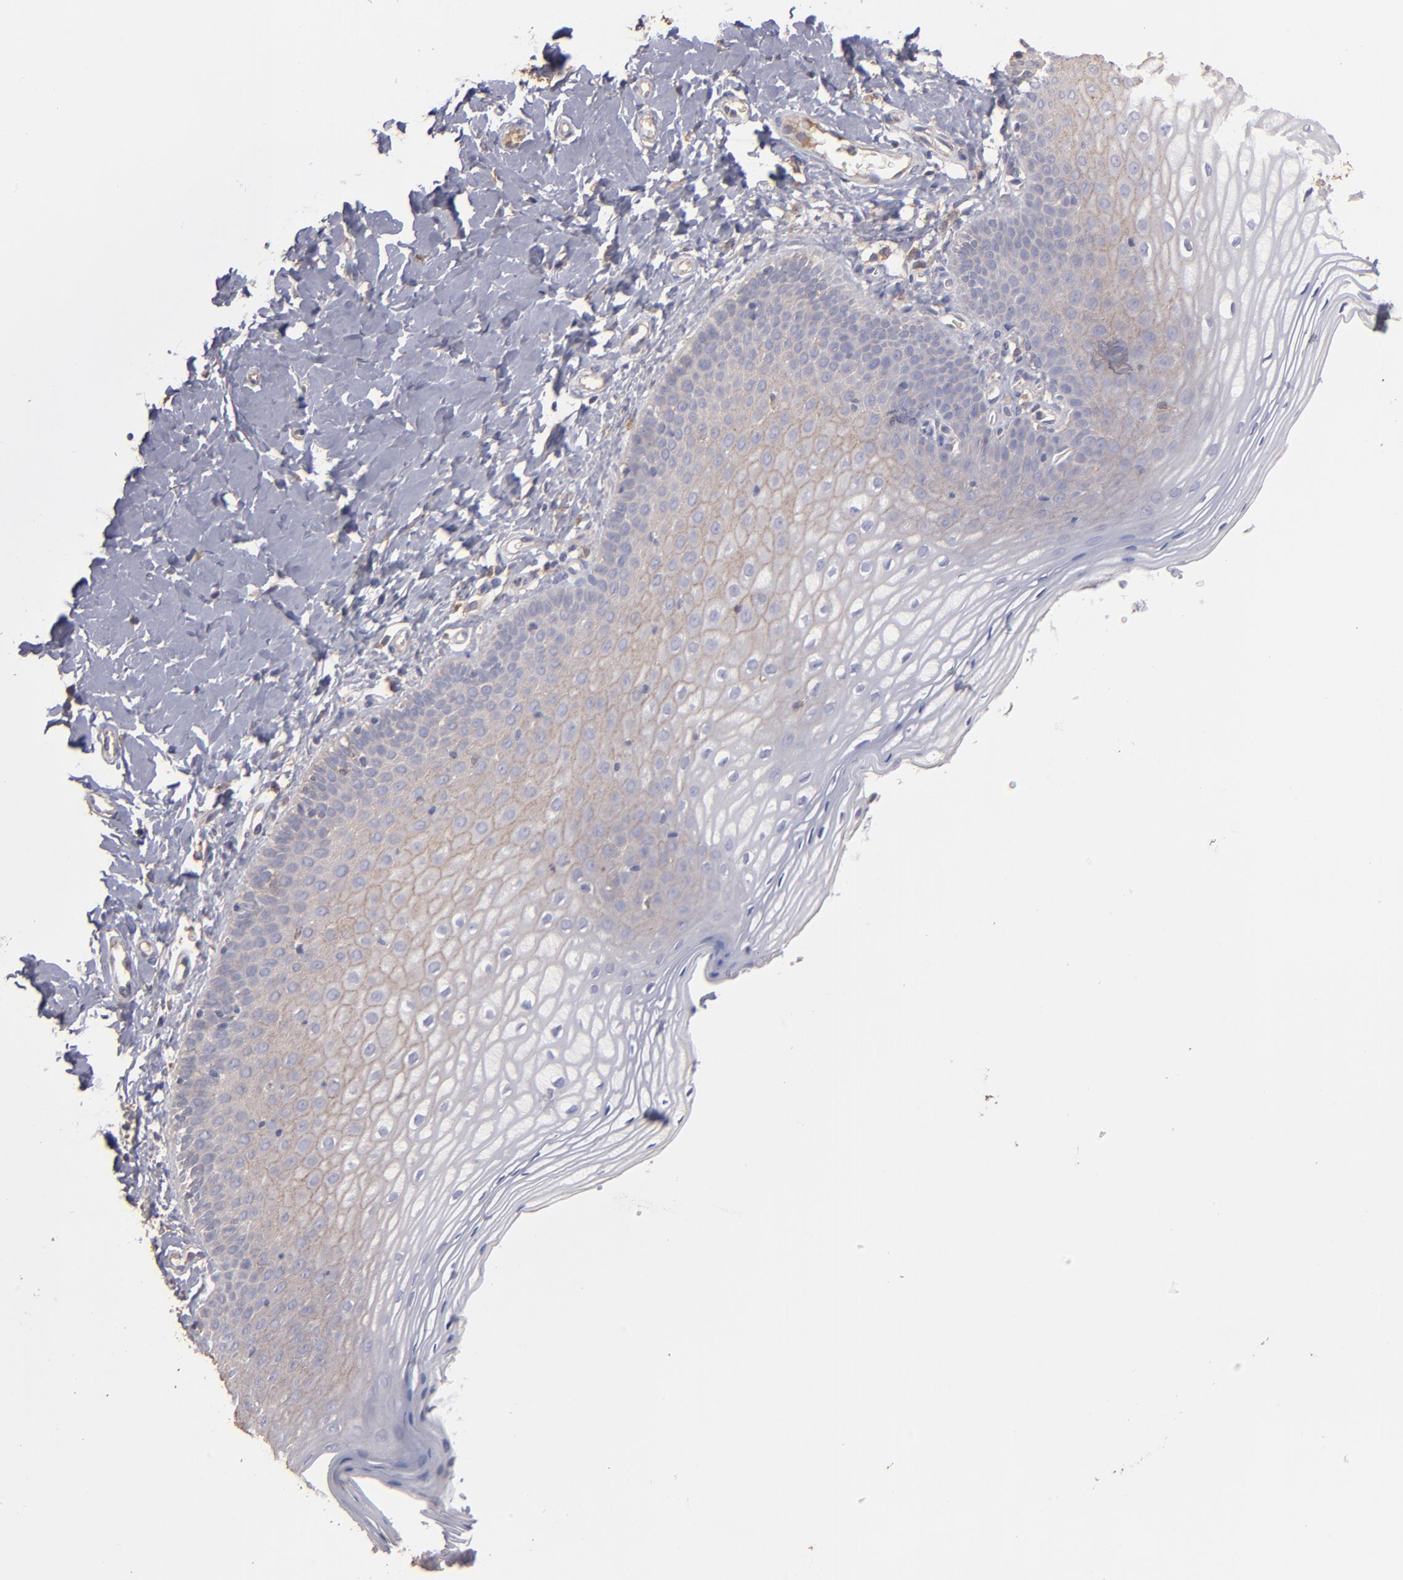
{"staining": {"intensity": "negative", "quantity": "none", "location": "none"}, "tissue": "vagina", "cell_type": "Squamous epithelial cells", "image_type": "normal", "snomed": [{"axis": "morphology", "description": "Normal tissue, NOS"}, {"axis": "topography", "description": "Vagina"}], "caption": "IHC histopathology image of normal vagina: human vagina stained with DAB reveals no significant protein positivity in squamous epithelial cells.", "gene": "NFKBIE", "patient": {"sex": "female", "age": 55}}